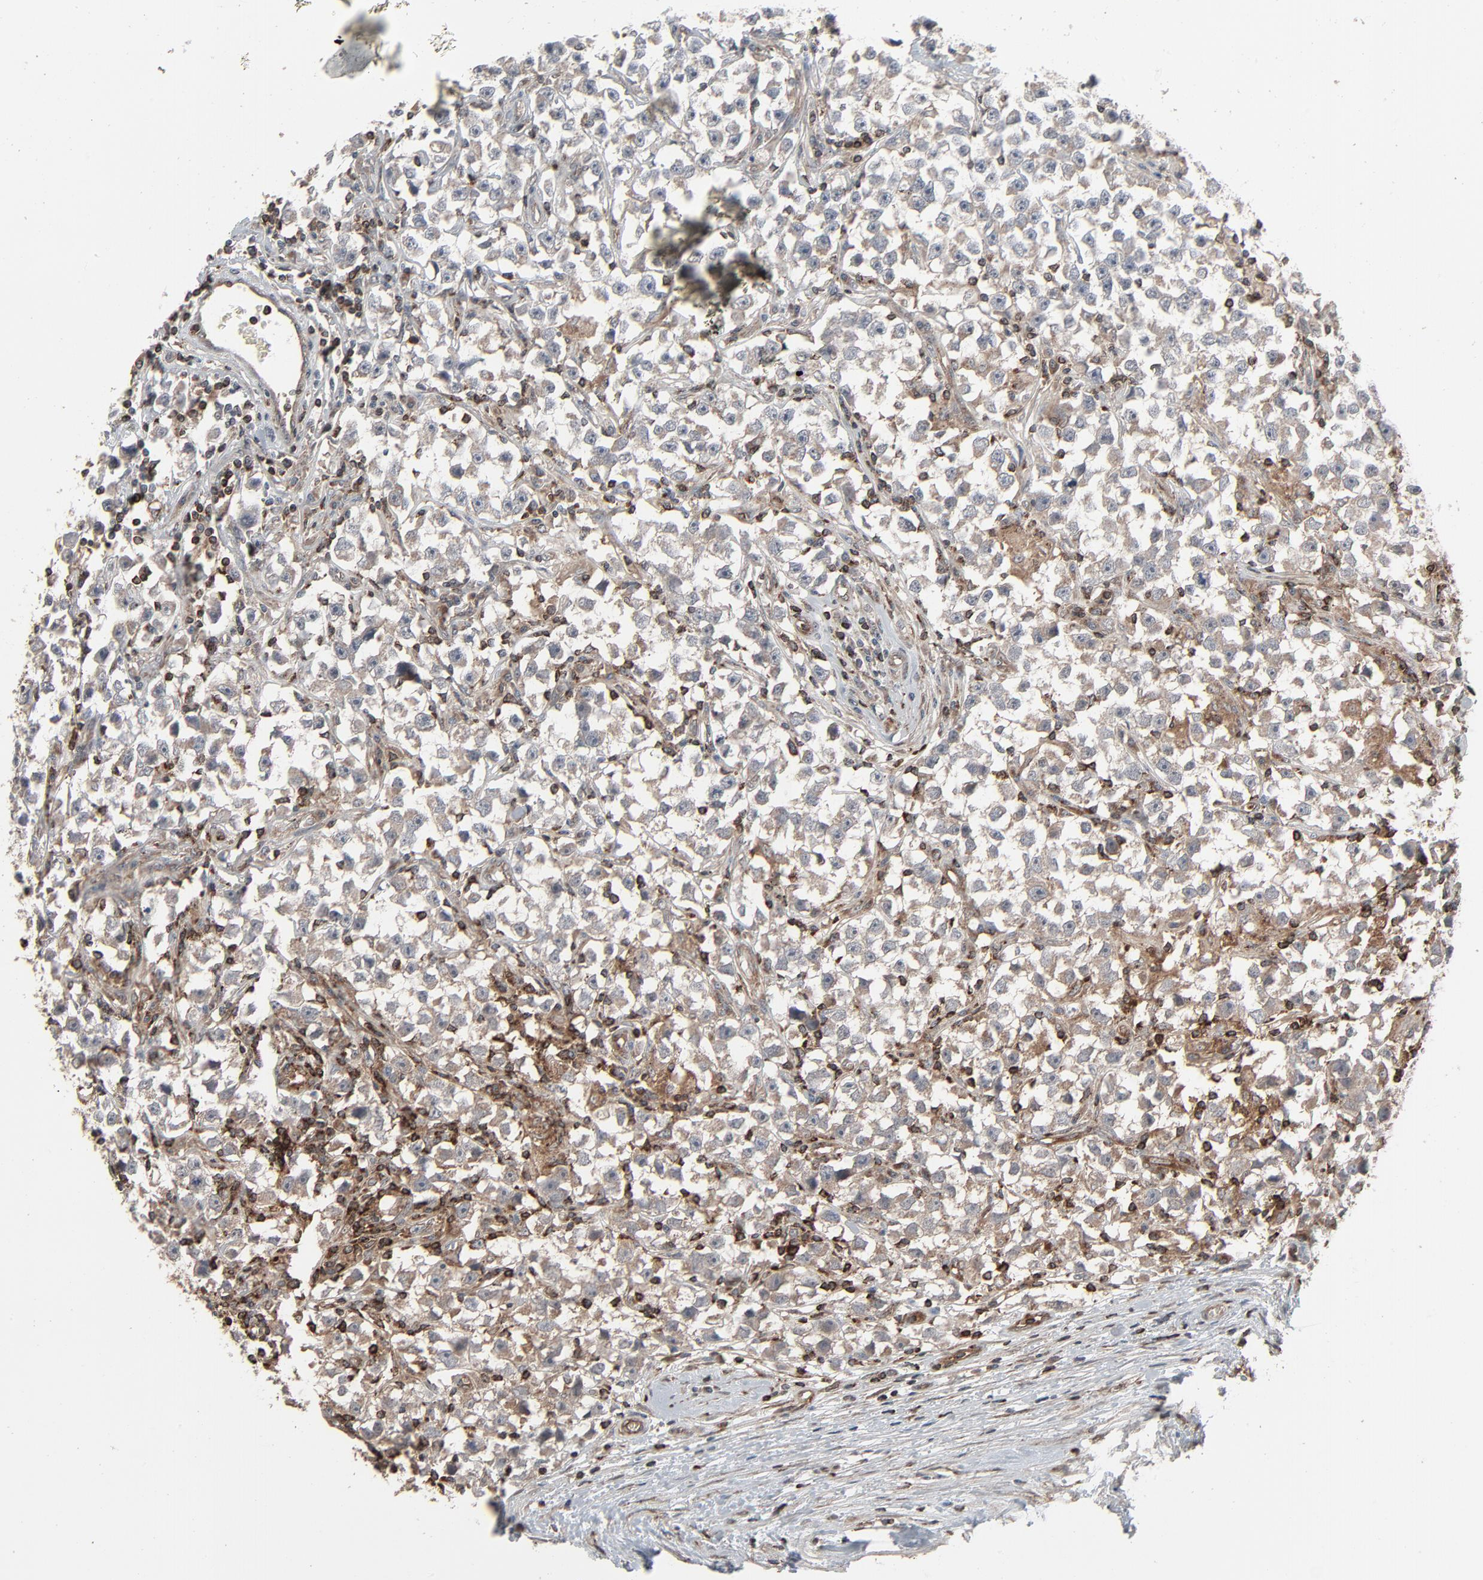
{"staining": {"intensity": "negative", "quantity": "none", "location": "none"}, "tissue": "testis cancer", "cell_type": "Tumor cells", "image_type": "cancer", "snomed": [{"axis": "morphology", "description": "Seminoma, NOS"}, {"axis": "topography", "description": "Testis"}], "caption": "DAB immunohistochemical staining of human testis cancer reveals no significant expression in tumor cells.", "gene": "OPTN", "patient": {"sex": "male", "age": 33}}